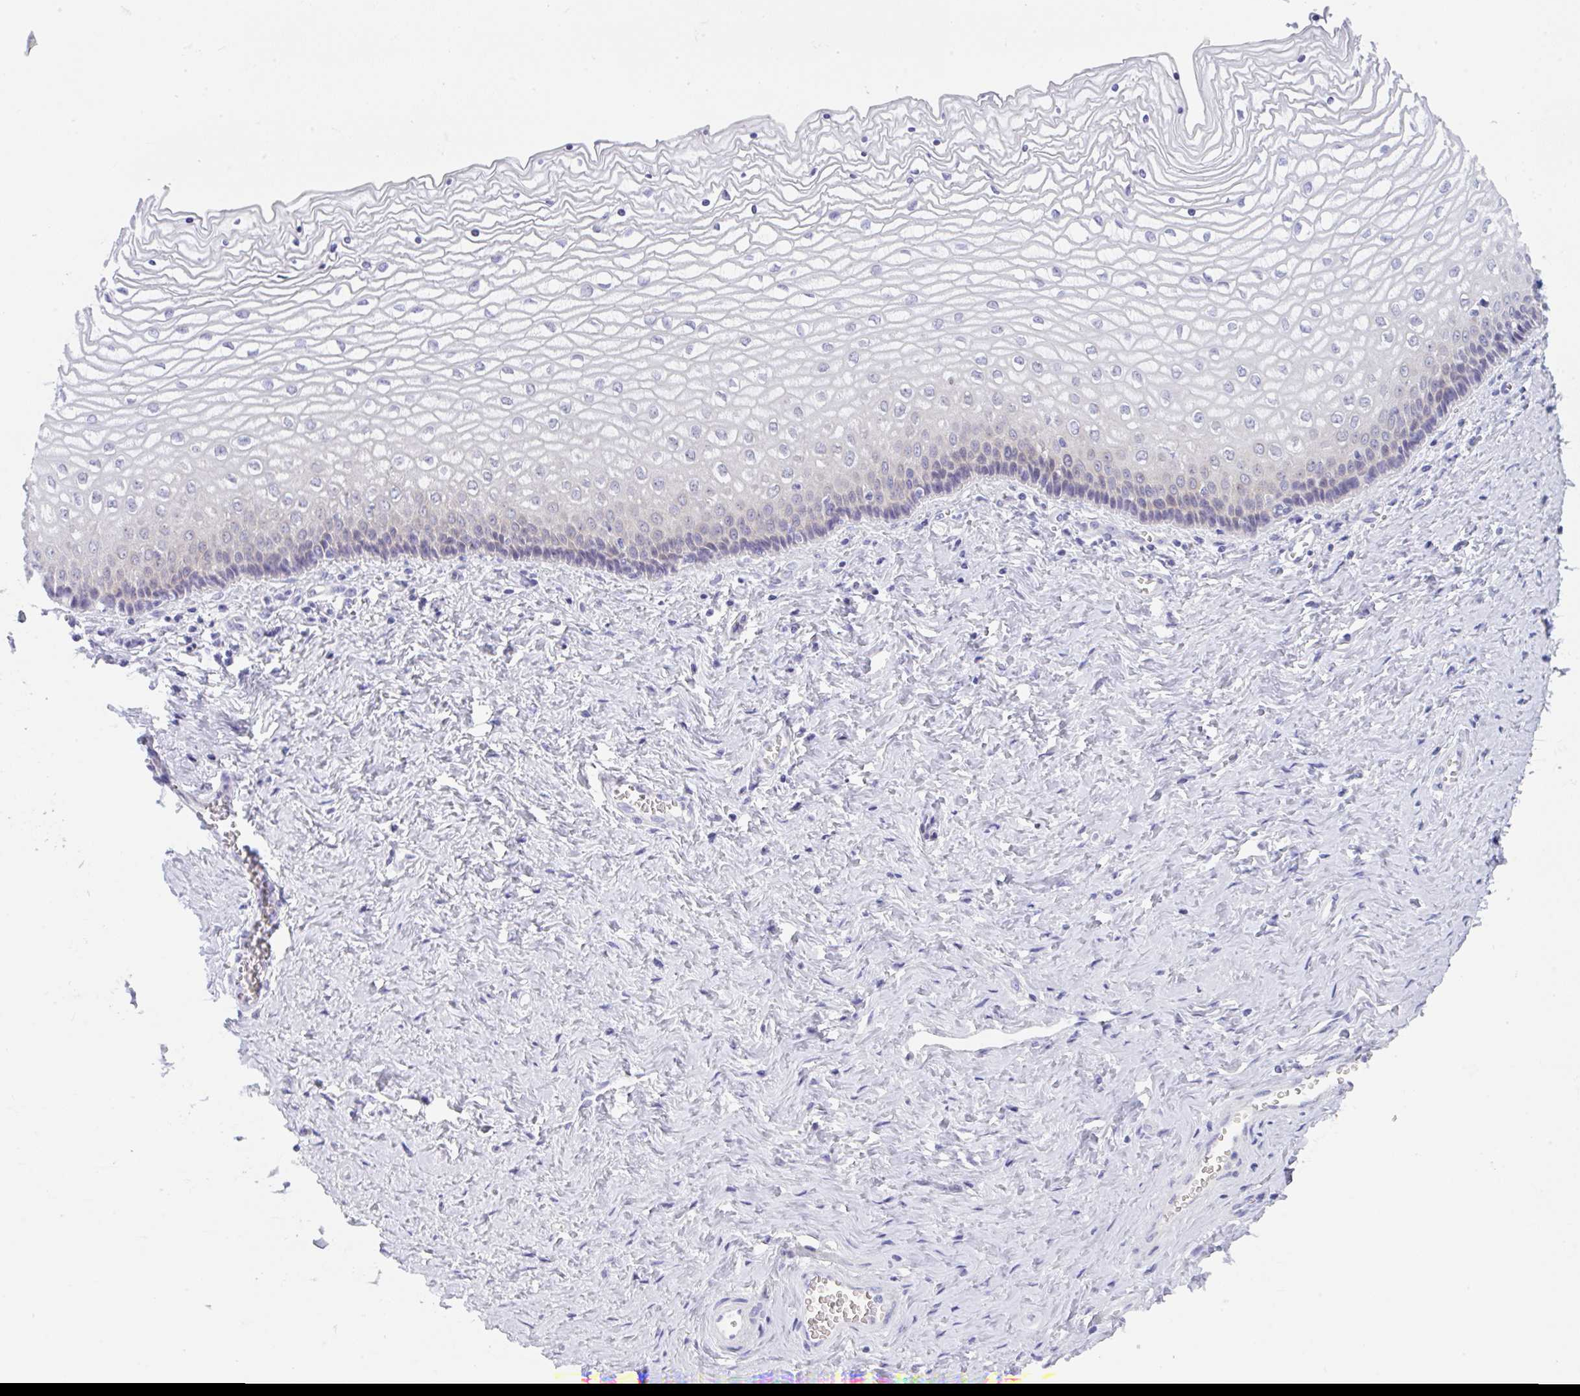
{"staining": {"intensity": "weak", "quantity": "<25%", "location": "cytoplasmic/membranous"}, "tissue": "vagina", "cell_type": "Squamous epithelial cells", "image_type": "normal", "snomed": [{"axis": "morphology", "description": "Normal tissue, NOS"}, {"axis": "topography", "description": "Vagina"}], "caption": "Squamous epithelial cells show no significant positivity in unremarkable vagina. The staining was performed using DAB to visualize the protein expression in brown, while the nuclei were stained in blue with hematoxylin (Magnification: 20x).", "gene": "TRAF4", "patient": {"sex": "female", "age": 45}}